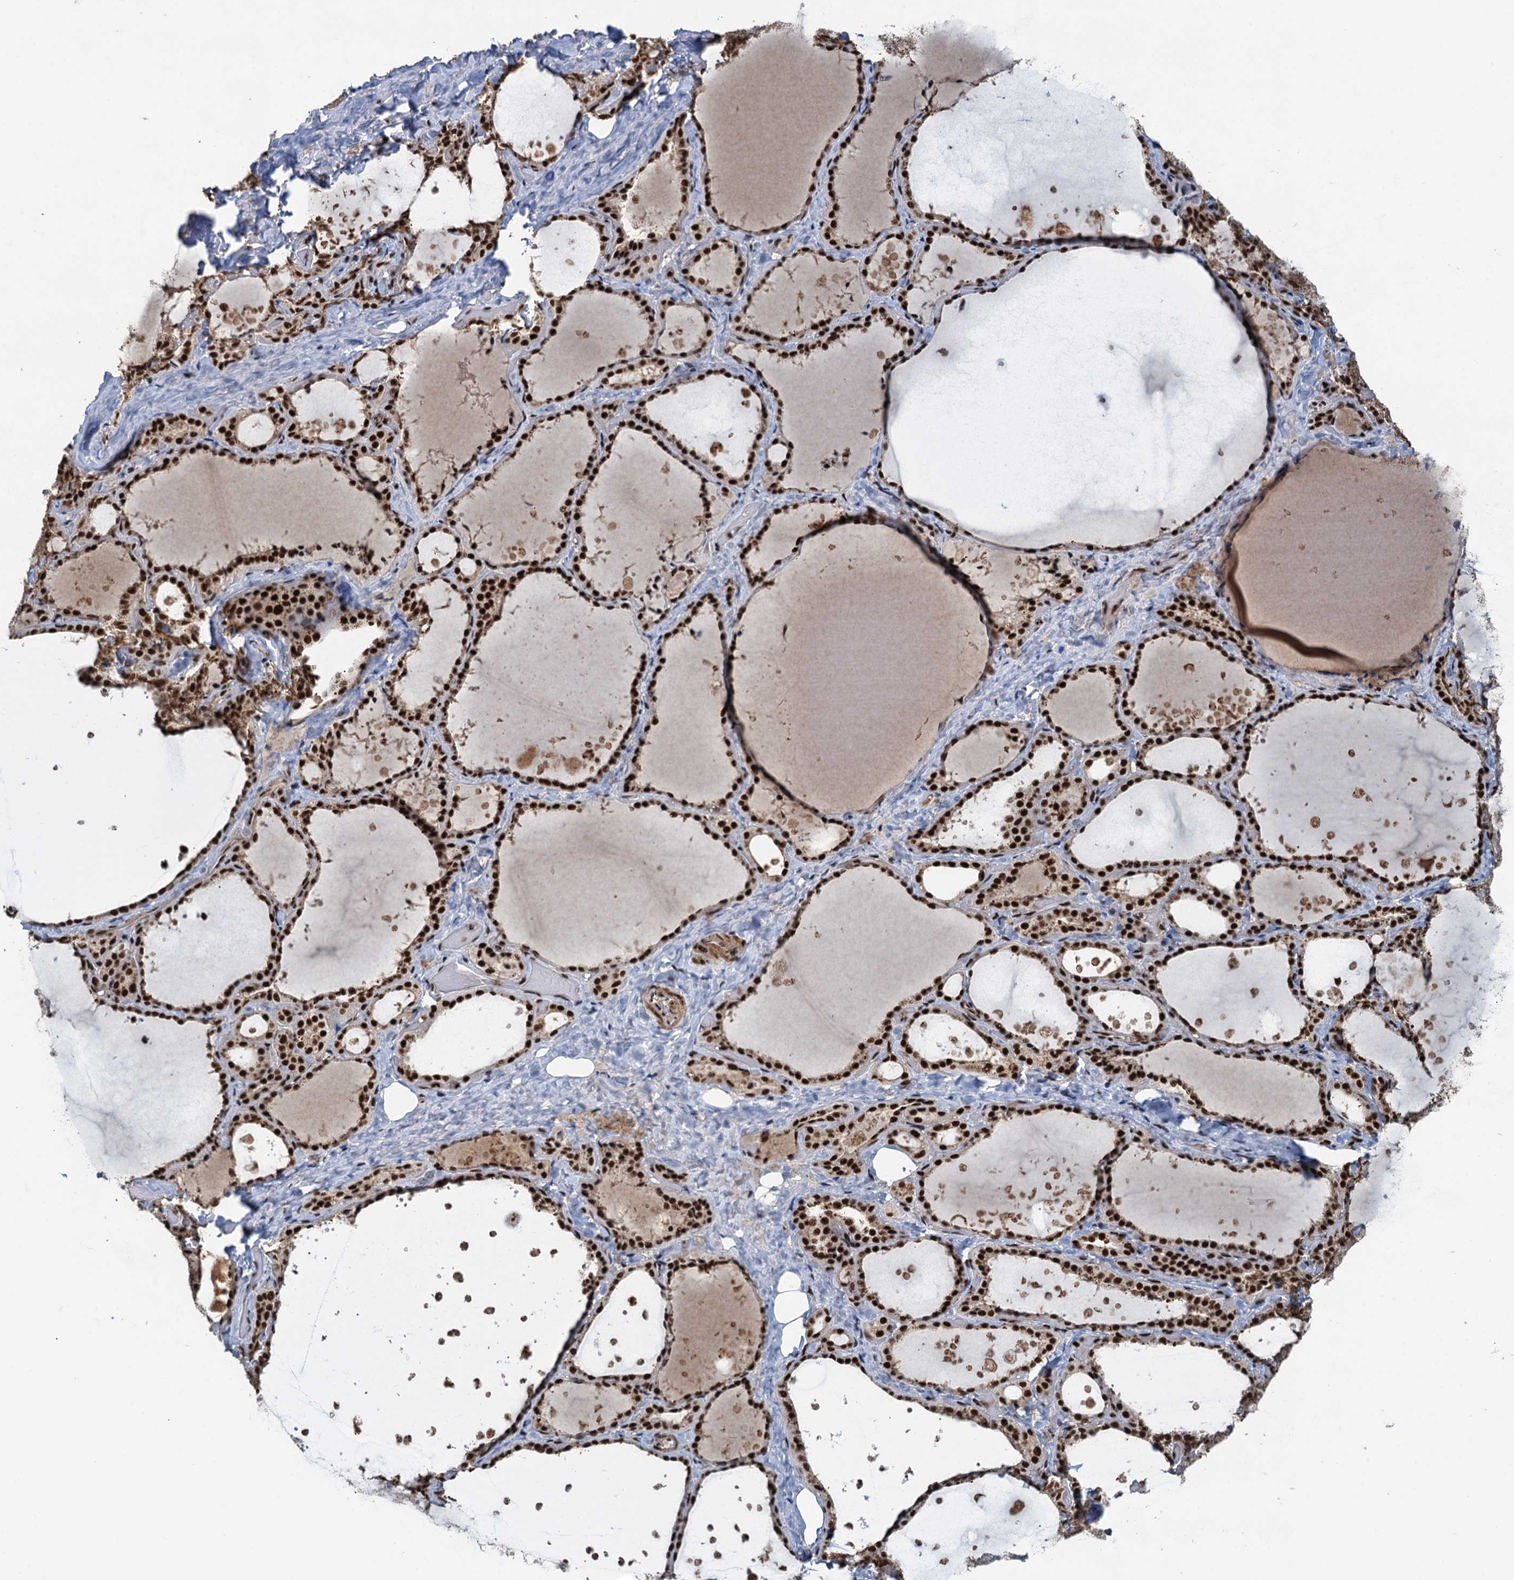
{"staining": {"intensity": "strong", "quantity": ">75%", "location": "nuclear"}, "tissue": "thyroid gland", "cell_type": "Glandular cells", "image_type": "normal", "snomed": [{"axis": "morphology", "description": "Normal tissue, NOS"}, {"axis": "topography", "description": "Thyroid gland"}], "caption": "Immunohistochemistry (IHC) photomicrograph of benign human thyroid gland stained for a protein (brown), which displays high levels of strong nuclear staining in approximately >75% of glandular cells.", "gene": "ZC3H18", "patient": {"sex": "female", "age": 44}}